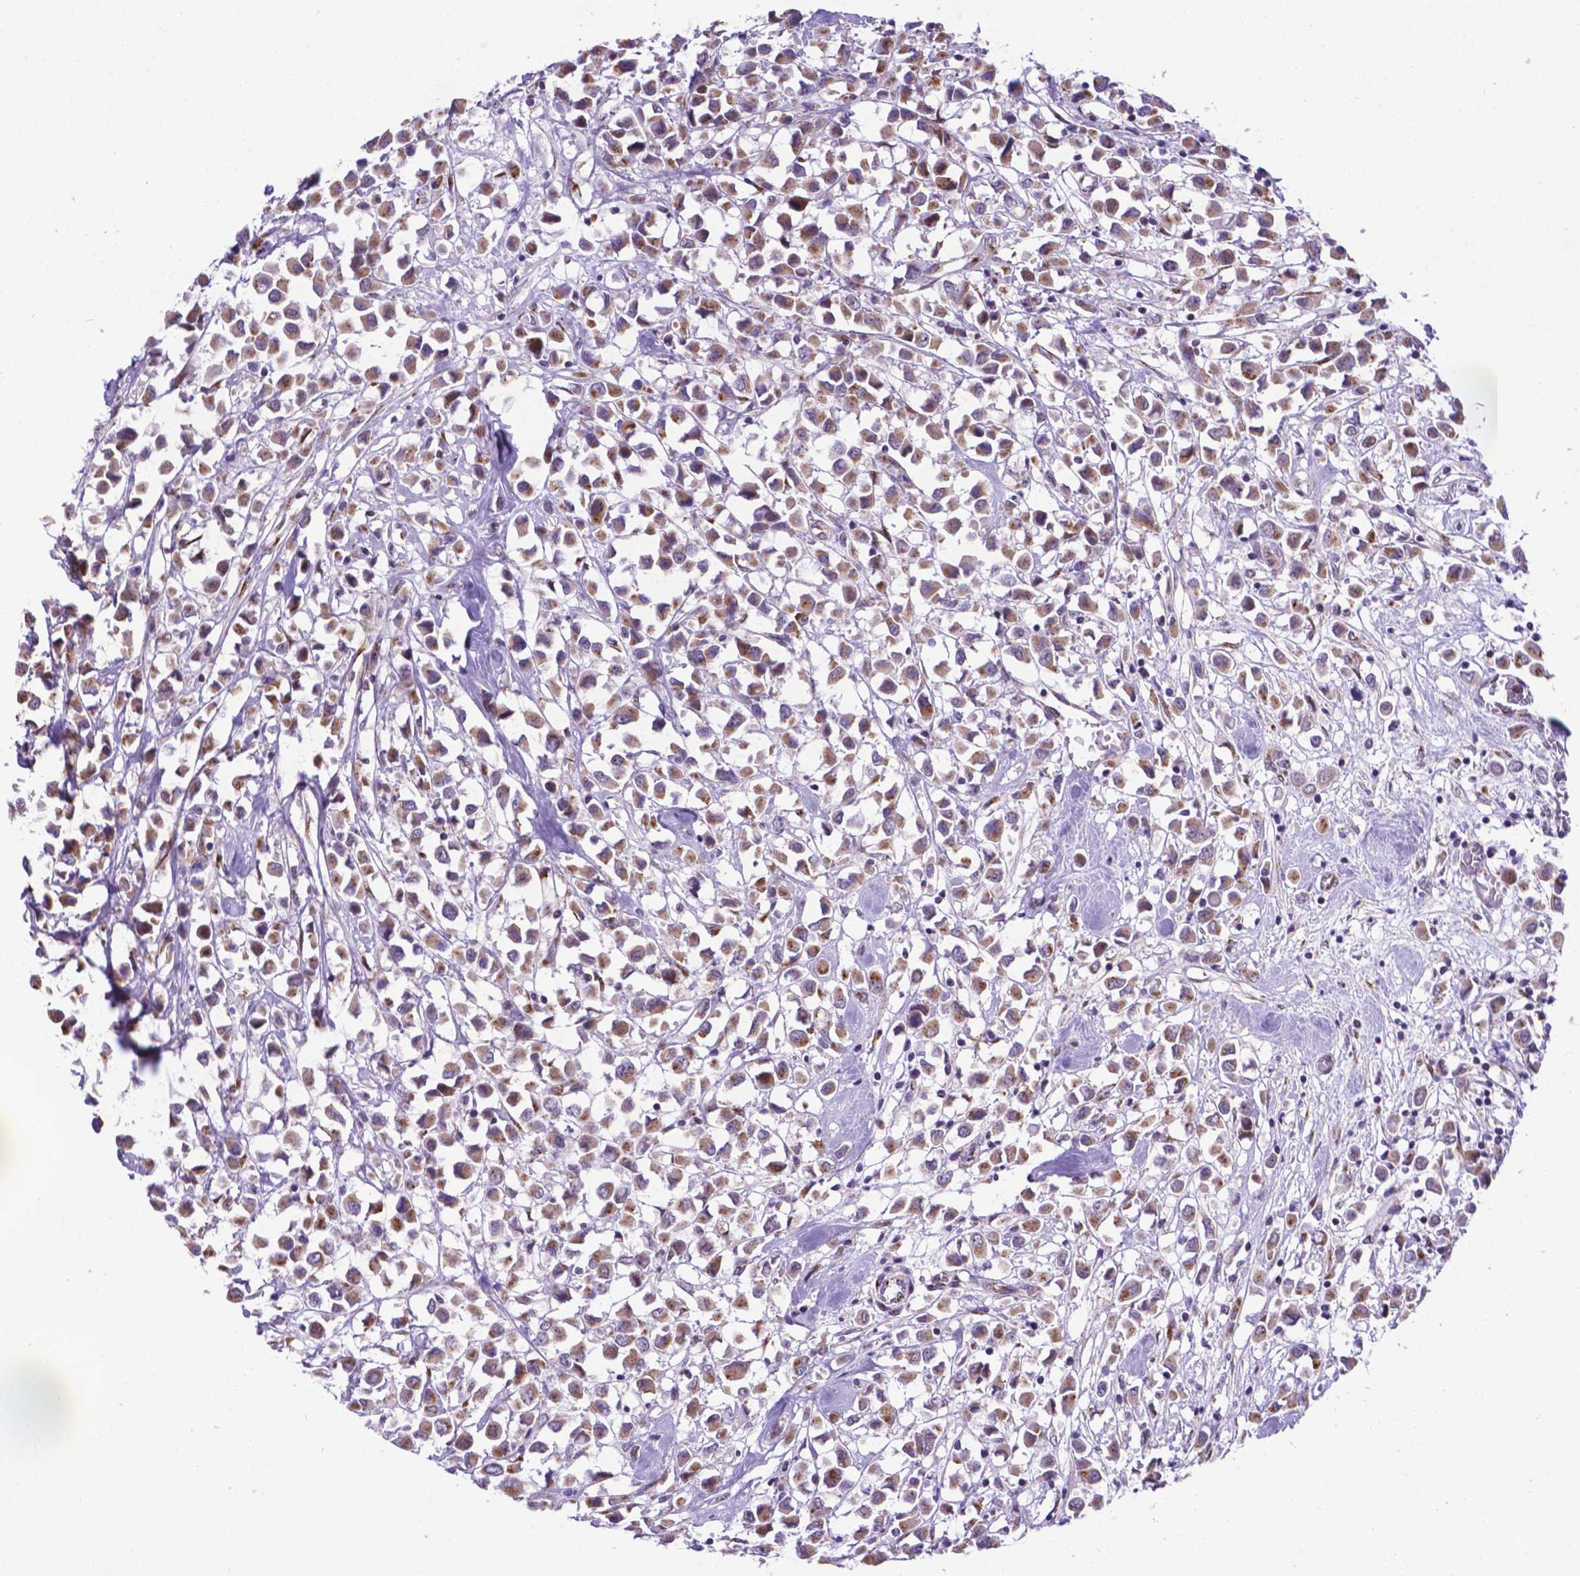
{"staining": {"intensity": "moderate", "quantity": ">75%", "location": "cytoplasmic/membranous"}, "tissue": "breast cancer", "cell_type": "Tumor cells", "image_type": "cancer", "snomed": [{"axis": "morphology", "description": "Duct carcinoma"}, {"axis": "topography", "description": "Breast"}], "caption": "Immunohistochemistry staining of breast cancer, which exhibits medium levels of moderate cytoplasmic/membranous staining in approximately >75% of tumor cells indicating moderate cytoplasmic/membranous protein staining. The staining was performed using DAB (3,3'-diaminobenzidine) (brown) for protein detection and nuclei were counterstained in hematoxylin (blue).", "gene": "MRPL10", "patient": {"sex": "female", "age": 61}}